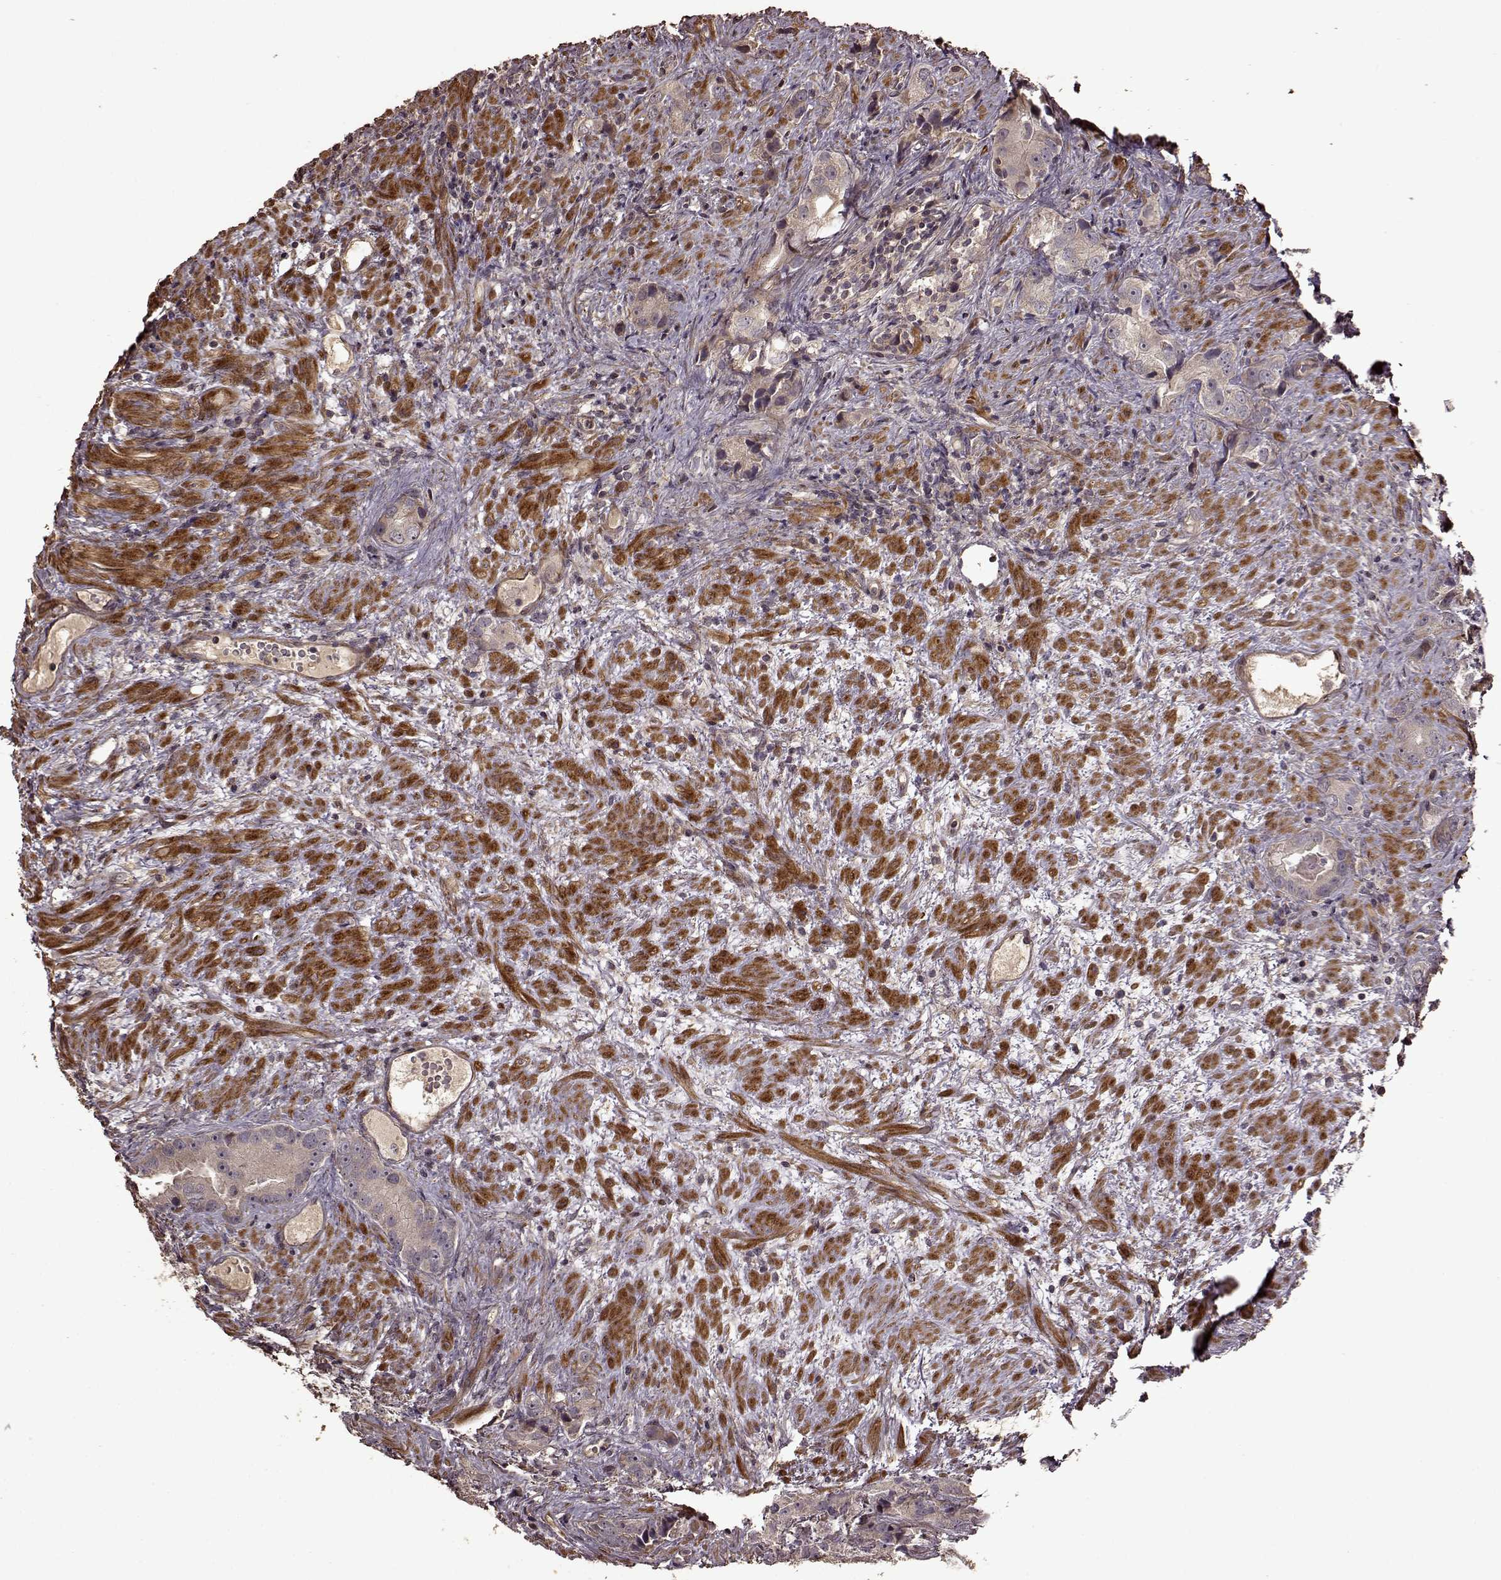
{"staining": {"intensity": "weak", "quantity": "25%-75%", "location": "cytoplasmic/membranous"}, "tissue": "prostate cancer", "cell_type": "Tumor cells", "image_type": "cancer", "snomed": [{"axis": "morphology", "description": "Adenocarcinoma, High grade"}, {"axis": "topography", "description": "Prostate"}], "caption": "Immunohistochemical staining of human prostate high-grade adenocarcinoma shows low levels of weak cytoplasmic/membranous protein staining in about 25%-75% of tumor cells.", "gene": "FBXW11", "patient": {"sex": "male", "age": 90}}